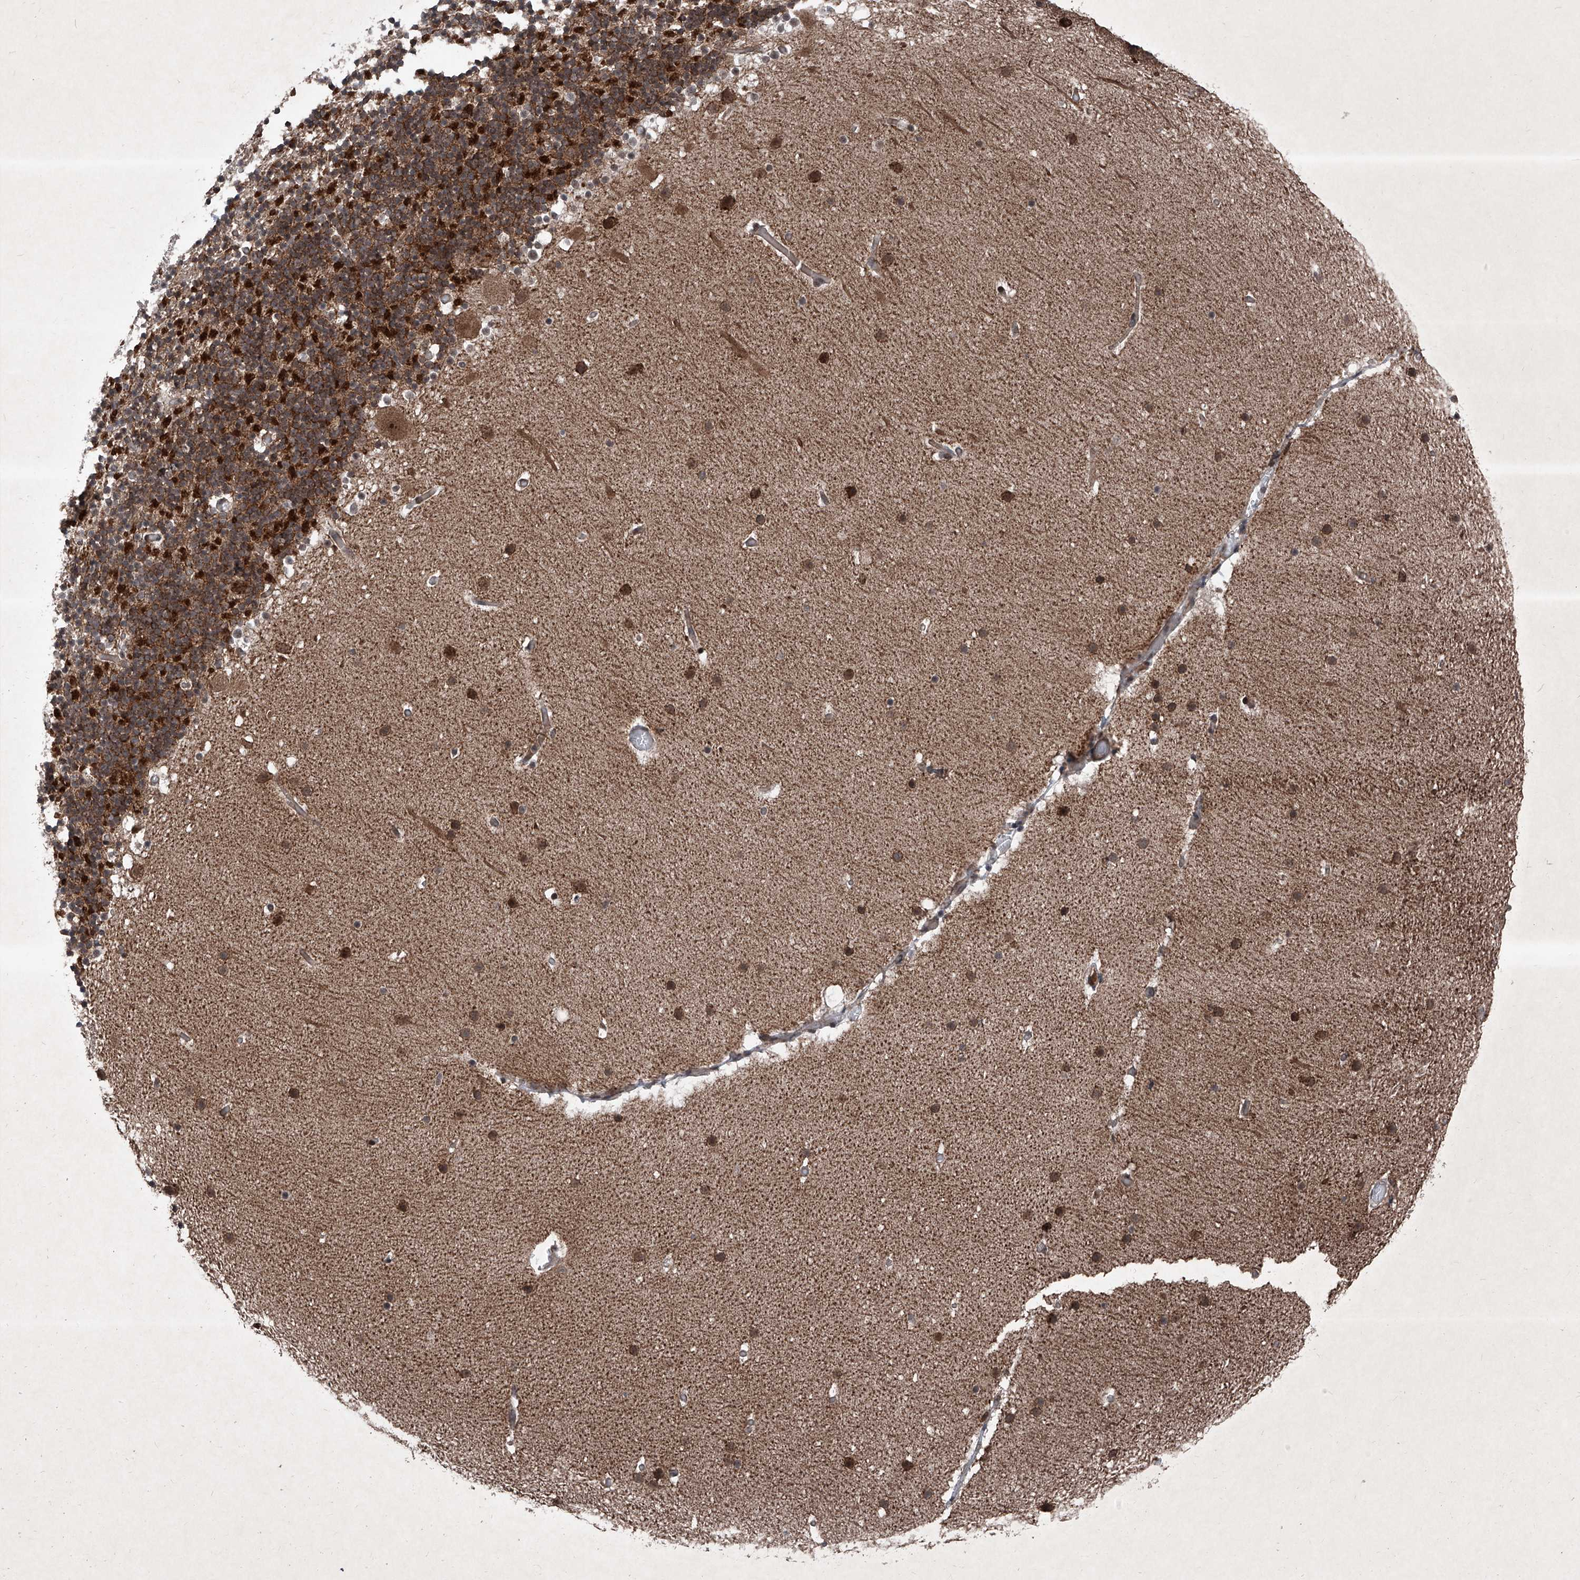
{"staining": {"intensity": "strong", "quantity": "25%-75%", "location": "cytoplasmic/membranous"}, "tissue": "cerebellum", "cell_type": "Cells in granular layer", "image_type": "normal", "snomed": [{"axis": "morphology", "description": "Normal tissue, NOS"}, {"axis": "topography", "description": "Cerebellum"}], "caption": "This histopathology image demonstrates benign cerebellum stained with immunohistochemistry (IHC) to label a protein in brown. The cytoplasmic/membranous of cells in granular layer show strong positivity for the protein. Nuclei are counter-stained blue.", "gene": "COA7", "patient": {"sex": "male", "age": 57}}